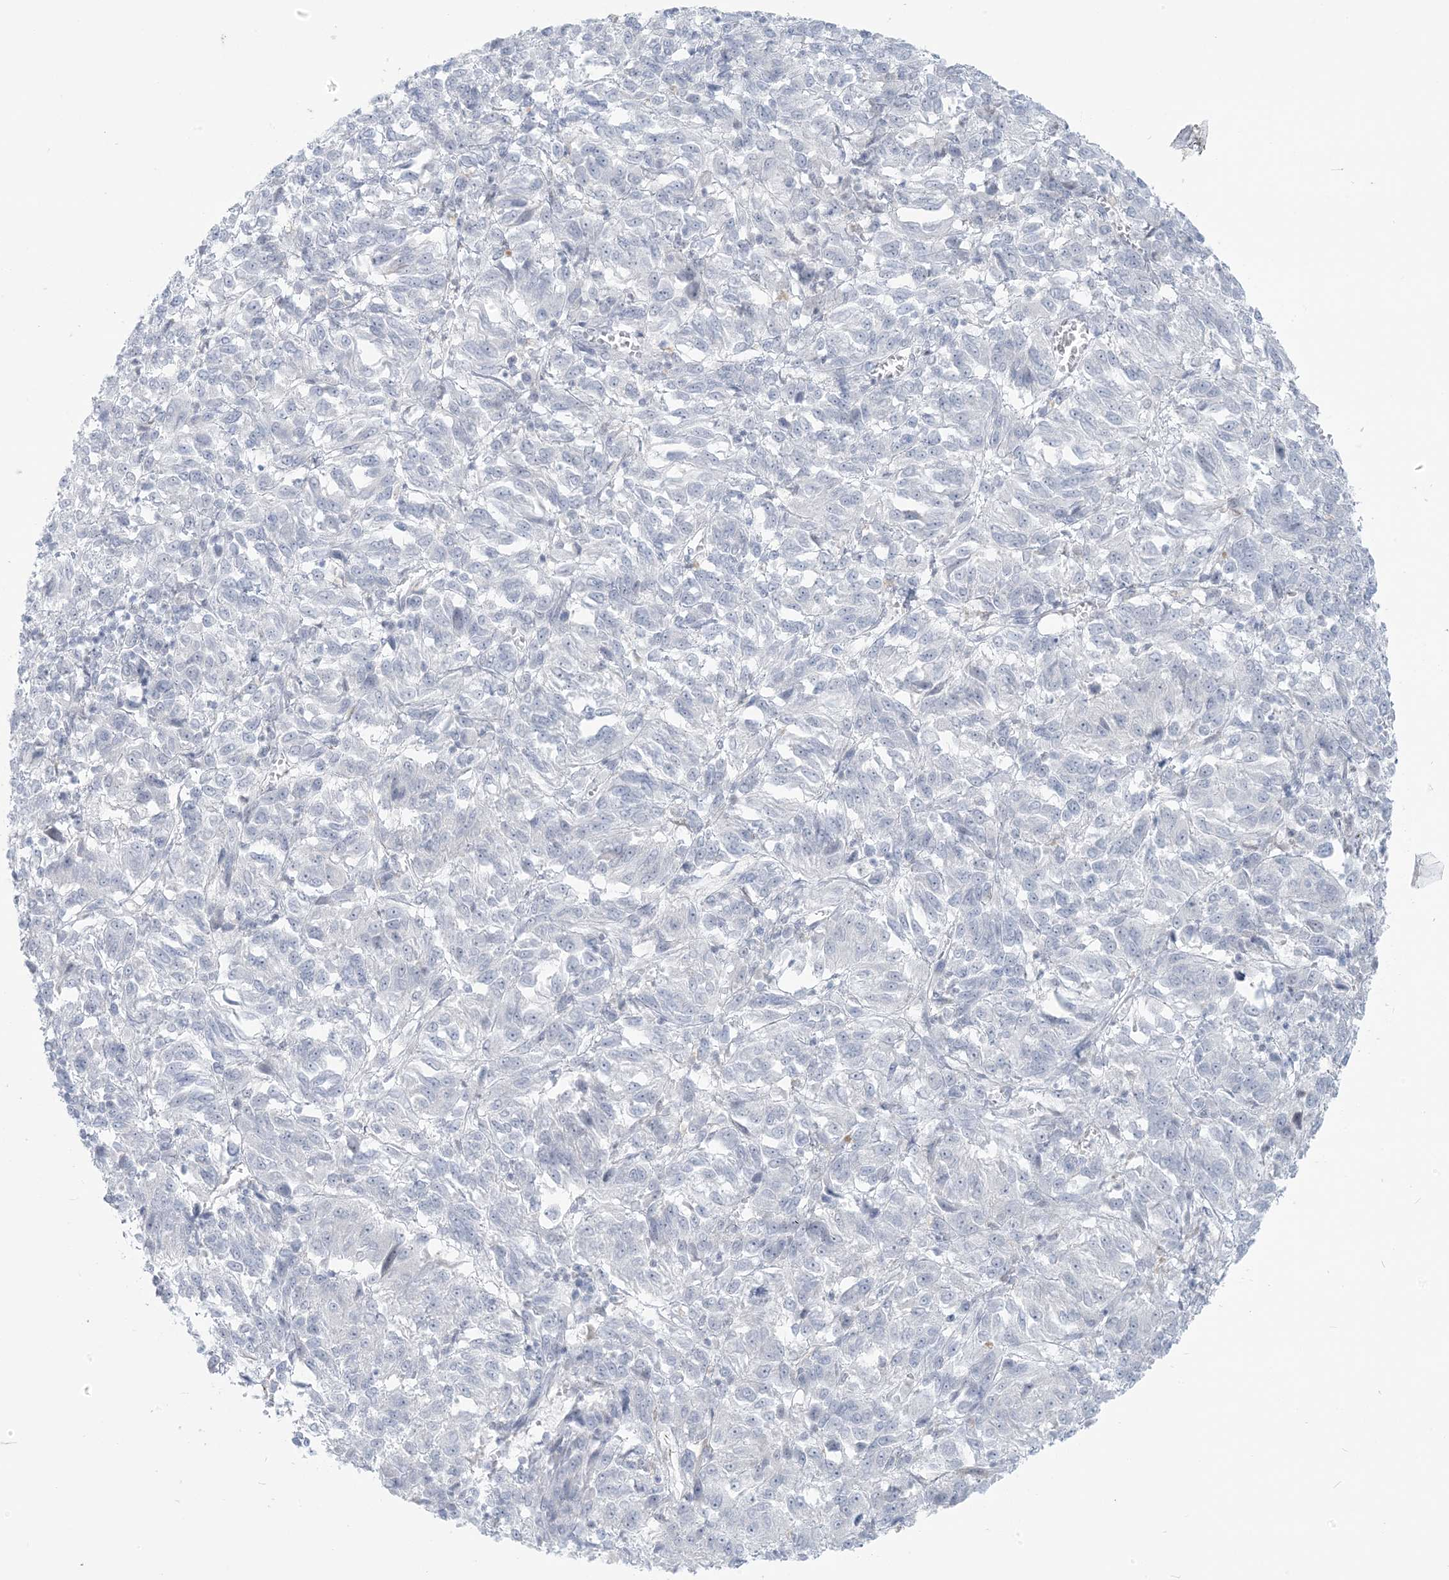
{"staining": {"intensity": "negative", "quantity": "none", "location": "none"}, "tissue": "melanoma", "cell_type": "Tumor cells", "image_type": "cancer", "snomed": [{"axis": "morphology", "description": "Malignant melanoma, Metastatic site"}, {"axis": "topography", "description": "Lung"}], "caption": "Immunohistochemistry (IHC) histopathology image of neoplastic tissue: malignant melanoma (metastatic site) stained with DAB (3,3'-diaminobenzidine) exhibits no significant protein staining in tumor cells.", "gene": "SCML1", "patient": {"sex": "male", "age": 64}}